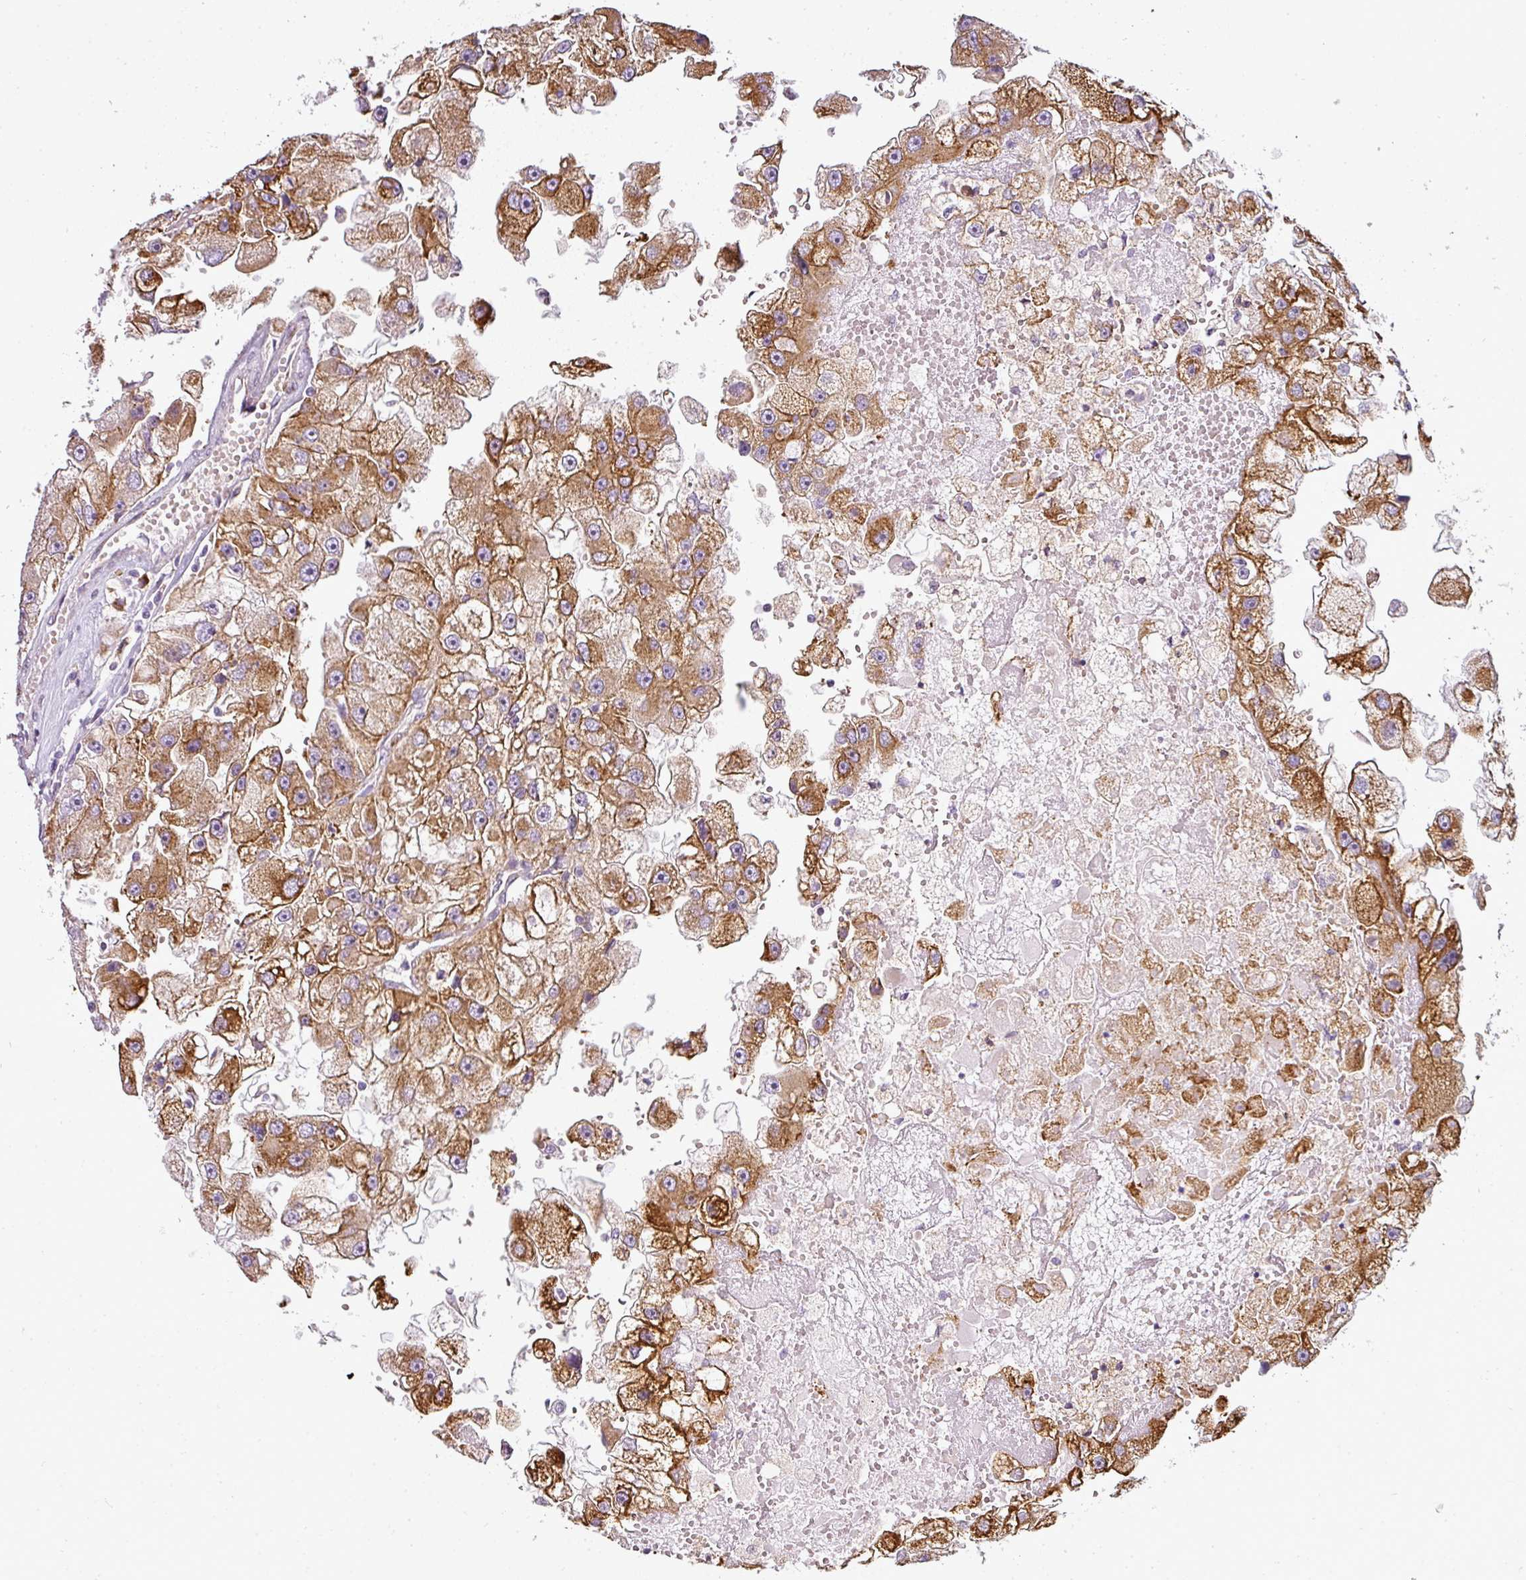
{"staining": {"intensity": "moderate", "quantity": ">75%", "location": "cytoplasmic/membranous"}, "tissue": "renal cancer", "cell_type": "Tumor cells", "image_type": "cancer", "snomed": [{"axis": "morphology", "description": "Adenocarcinoma, NOS"}, {"axis": "topography", "description": "Kidney"}], "caption": "Renal cancer was stained to show a protein in brown. There is medium levels of moderate cytoplasmic/membranous positivity in about >75% of tumor cells.", "gene": "ANKRD18A", "patient": {"sex": "male", "age": 63}}